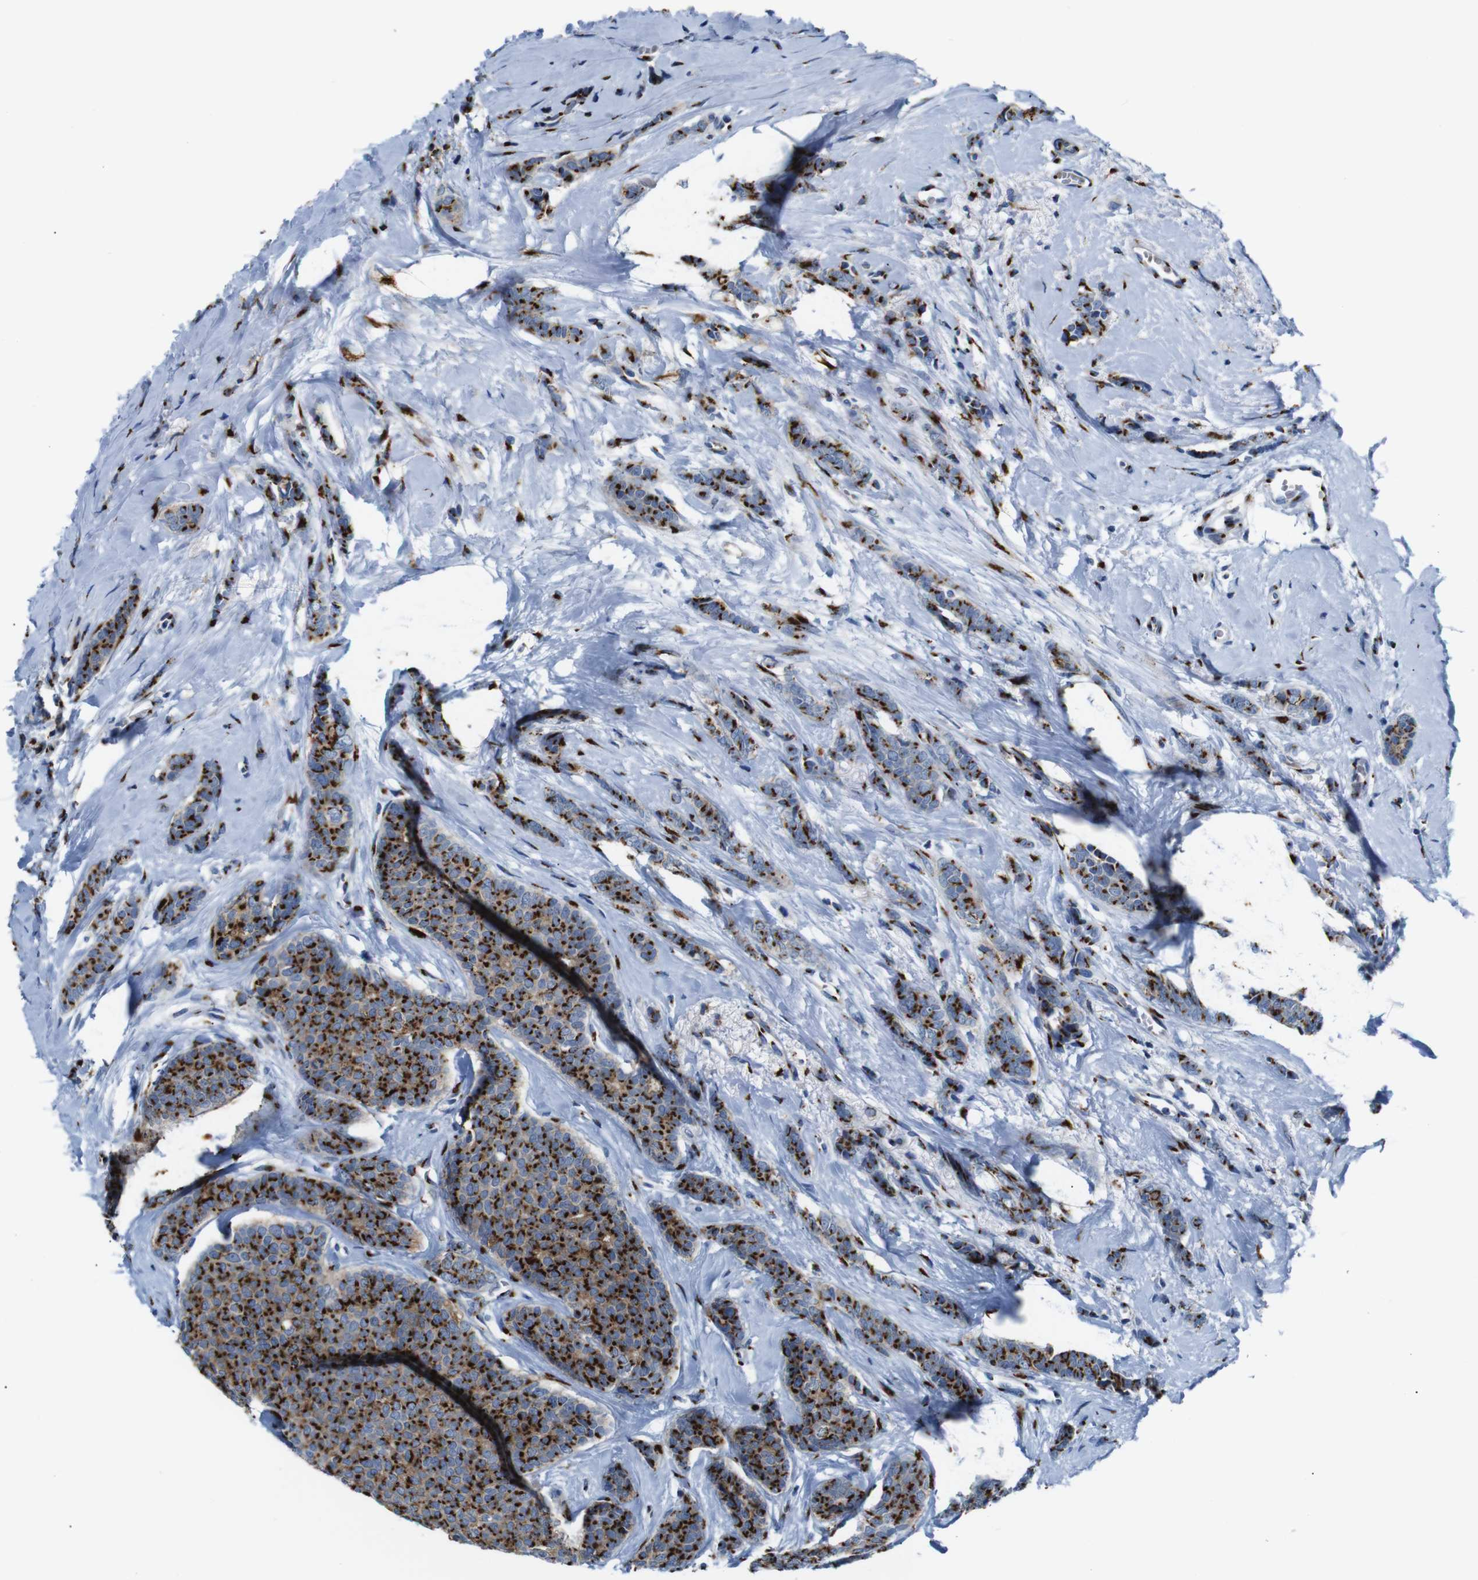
{"staining": {"intensity": "strong", "quantity": ">75%", "location": "cytoplasmic/membranous"}, "tissue": "breast cancer", "cell_type": "Tumor cells", "image_type": "cancer", "snomed": [{"axis": "morphology", "description": "Lobular carcinoma"}, {"axis": "topography", "description": "Skin"}, {"axis": "topography", "description": "Breast"}], "caption": "Protein staining demonstrates strong cytoplasmic/membranous expression in about >75% of tumor cells in breast cancer (lobular carcinoma).", "gene": "TGOLN2", "patient": {"sex": "female", "age": 46}}